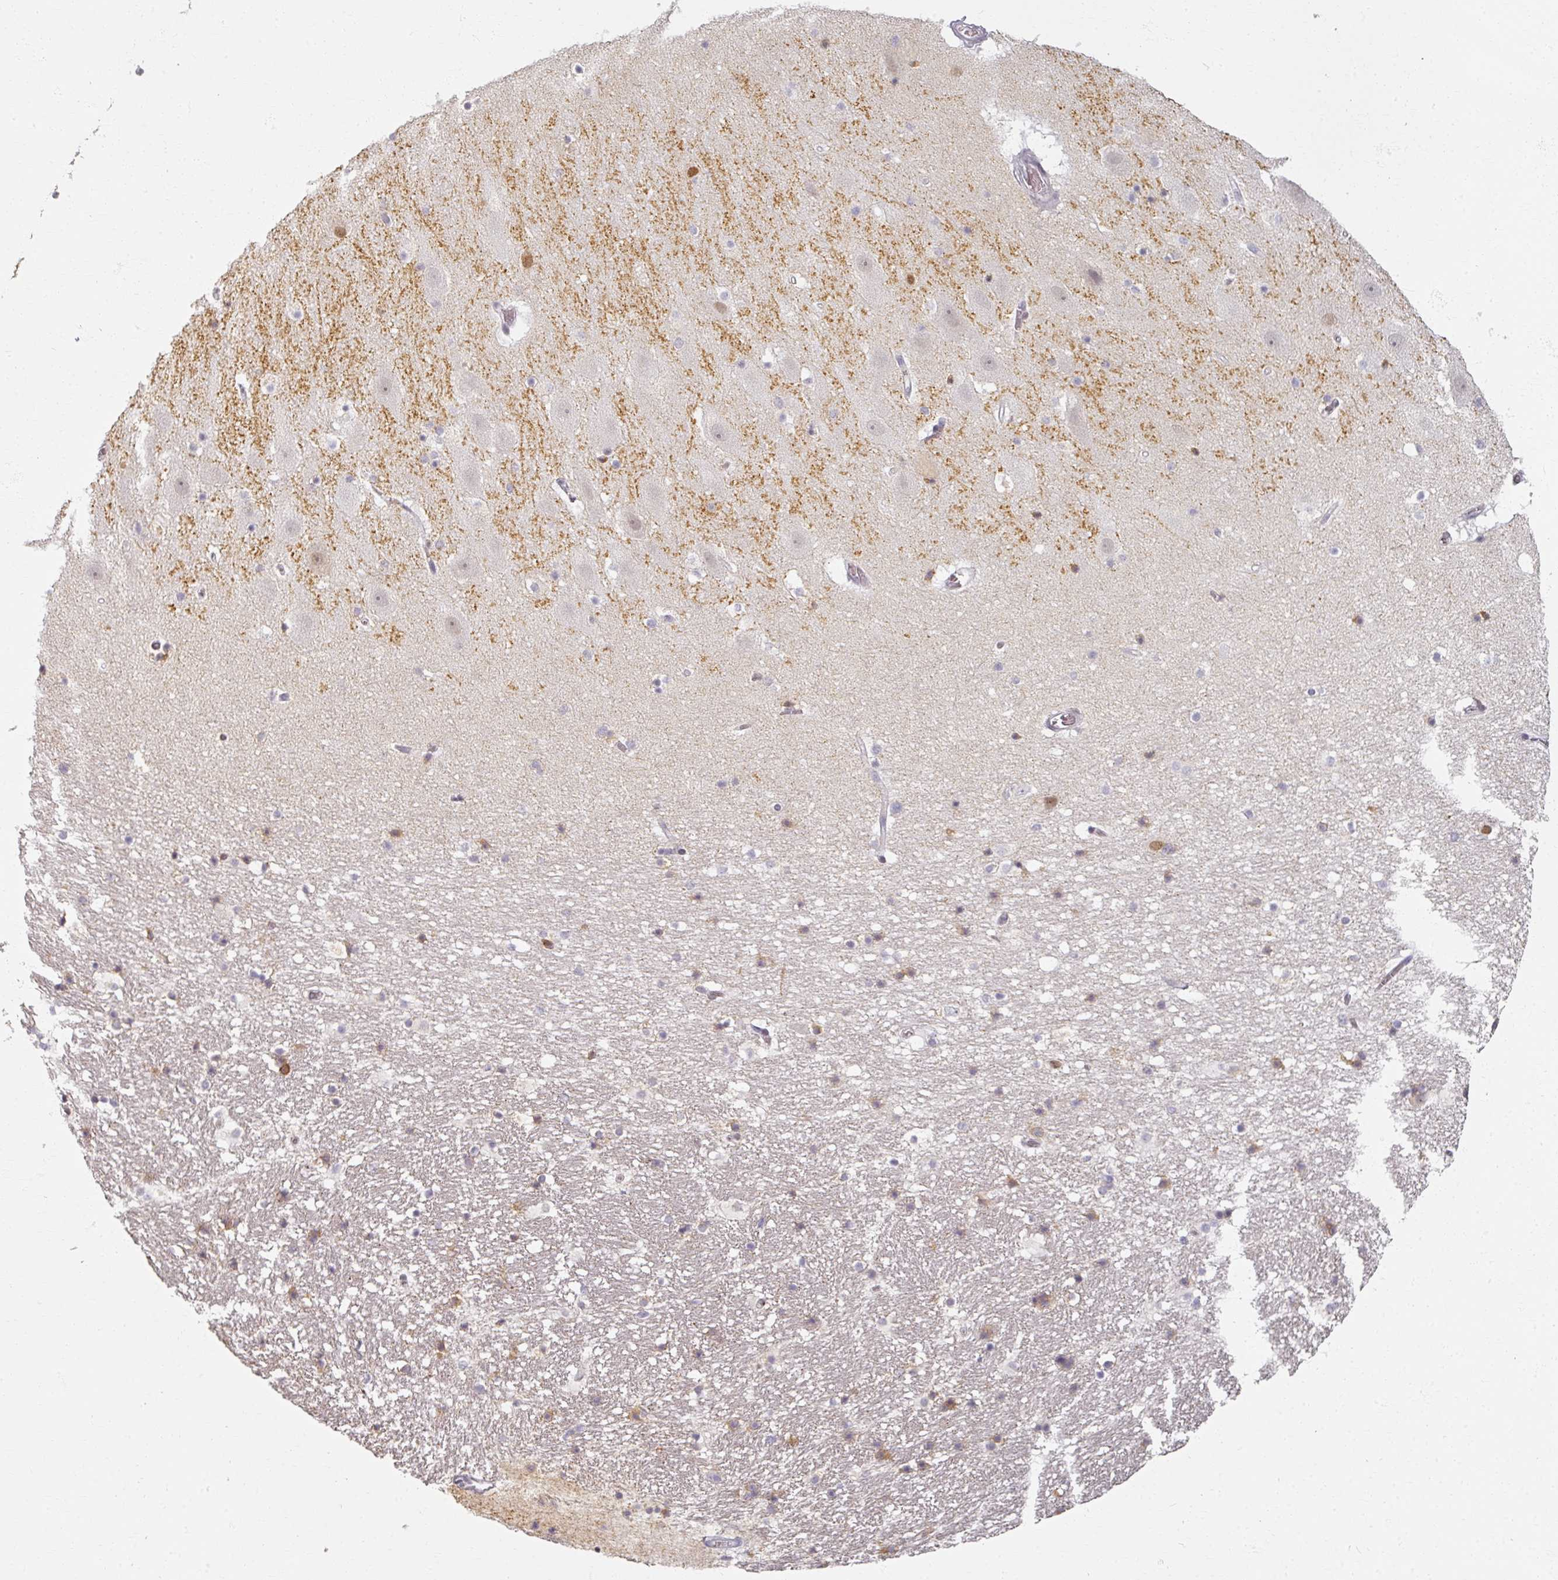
{"staining": {"intensity": "moderate", "quantity": "<25%", "location": "cytoplasmic/membranous,nuclear"}, "tissue": "hippocampus", "cell_type": "Glial cells", "image_type": "normal", "snomed": [{"axis": "morphology", "description": "Normal tissue, NOS"}, {"axis": "topography", "description": "Hippocampus"}], "caption": "IHC image of normal hippocampus: hippocampus stained using immunohistochemistry displays low levels of moderate protein expression localized specifically in the cytoplasmic/membranous,nuclear of glial cells, appearing as a cytoplasmic/membranous,nuclear brown color.", "gene": "RIPOR3", "patient": {"sex": "male", "age": 37}}